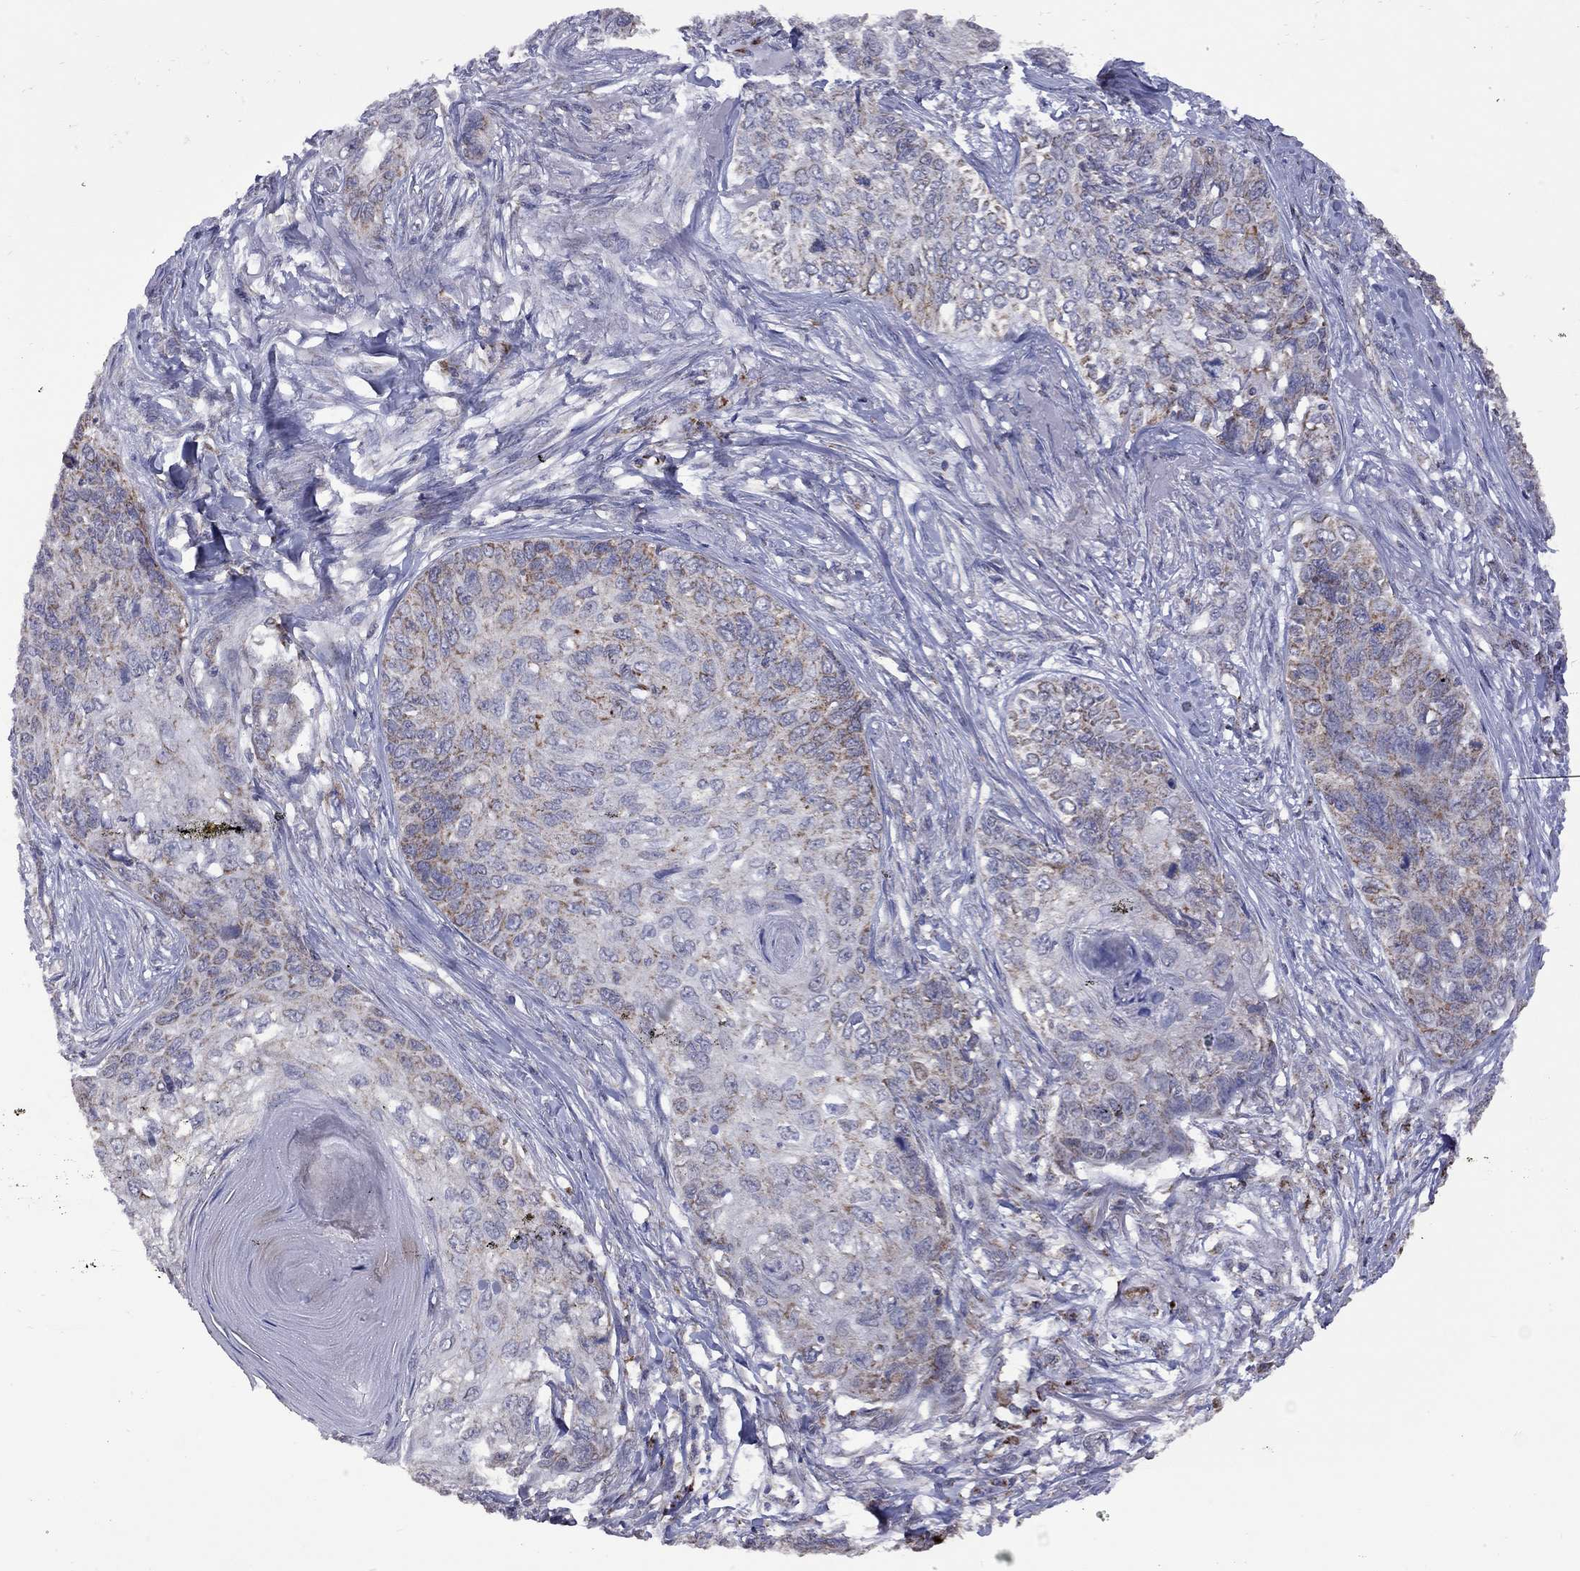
{"staining": {"intensity": "strong", "quantity": "<25%", "location": "cytoplasmic/membranous"}, "tissue": "skin cancer", "cell_type": "Tumor cells", "image_type": "cancer", "snomed": [{"axis": "morphology", "description": "Squamous cell carcinoma, NOS"}, {"axis": "topography", "description": "Skin"}], "caption": "This is a micrograph of immunohistochemistry (IHC) staining of skin cancer (squamous cell carcinoma), which shows strong positivity in the cytoplasmic/membranous of tumor cells.", "gene": "NDUFB1", "patient": {"sex": "male", "age": 92}}